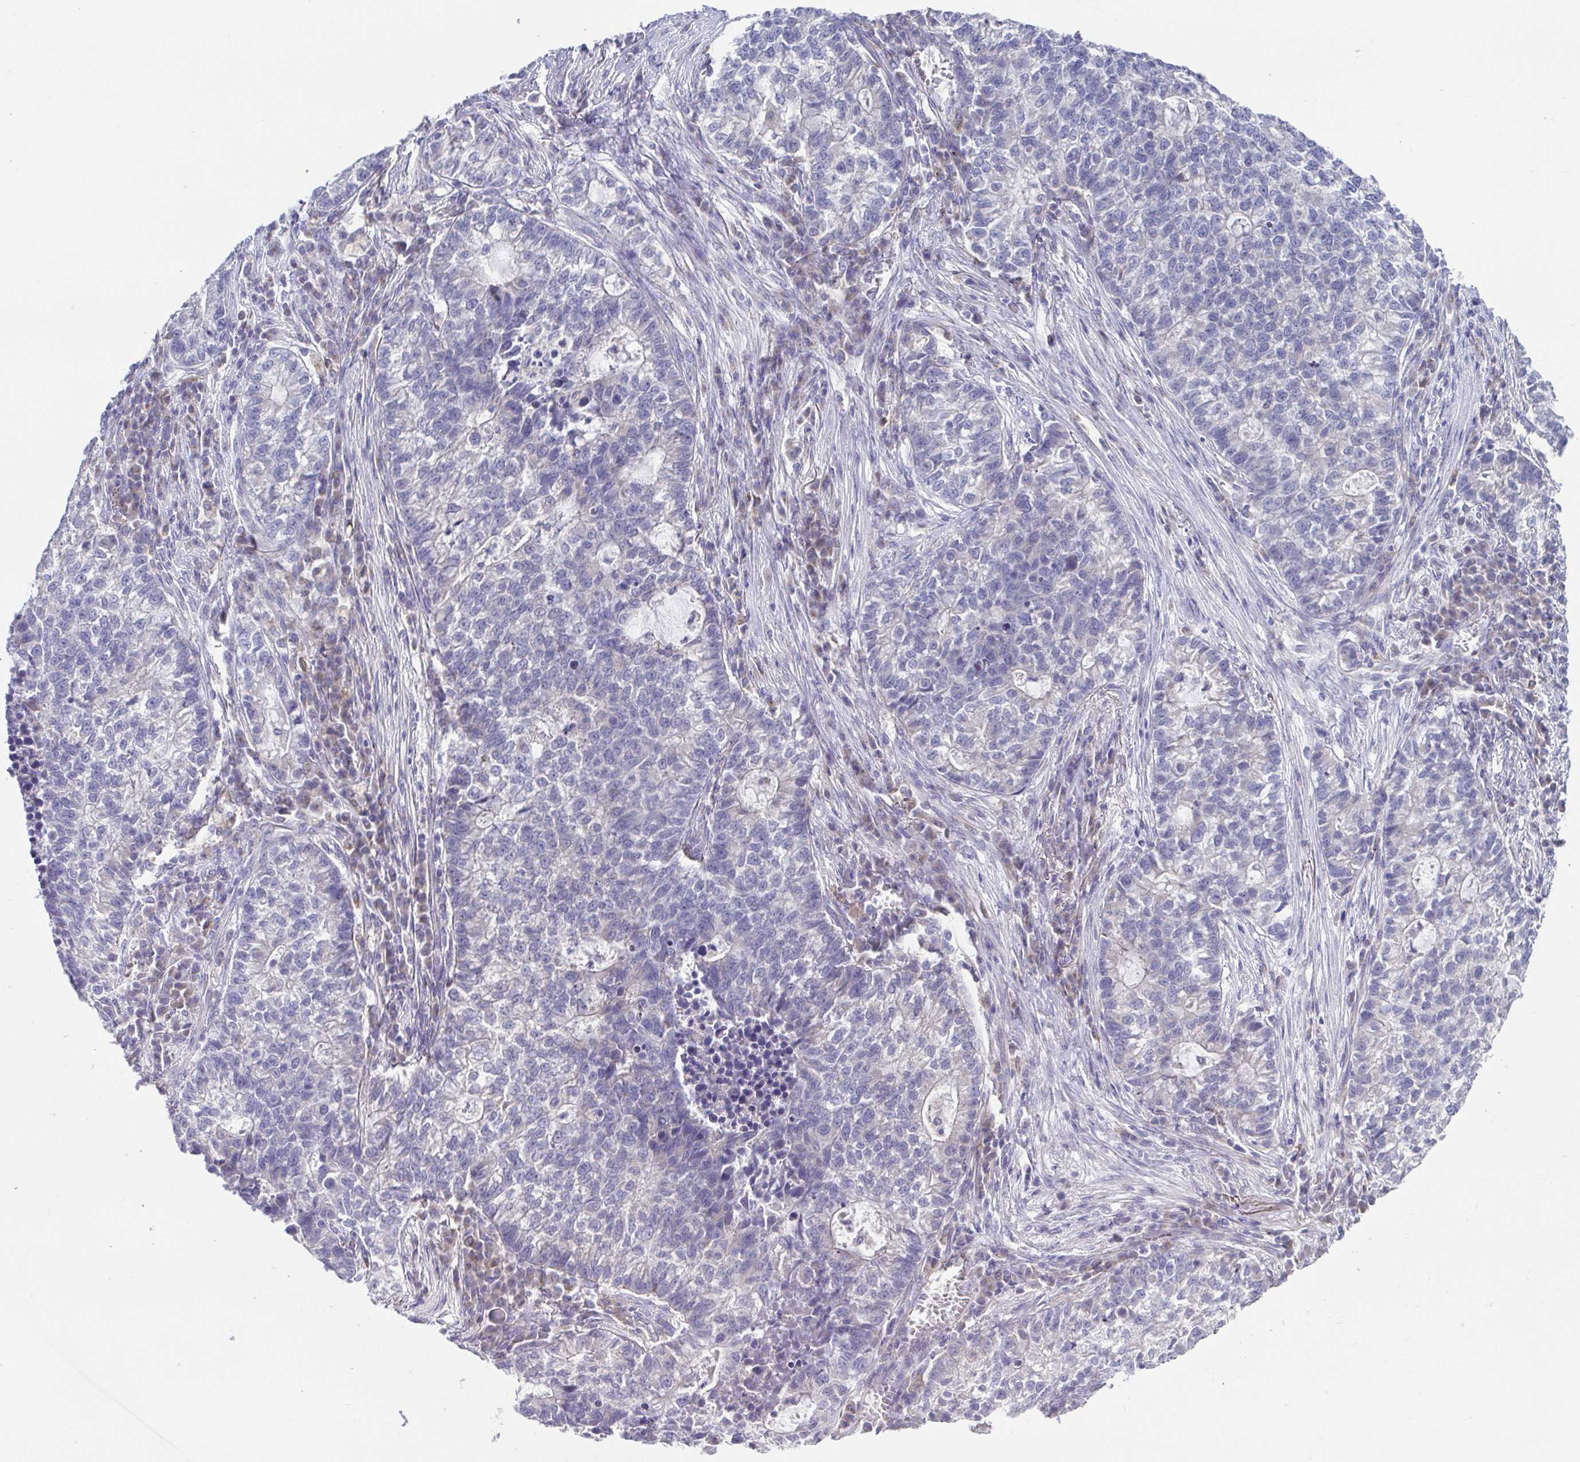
{"staining": {"intensity": "negative", "quantity": "none", "location": "none"}, "tissue": "lung cancer", "cell_type": "Tumor cells", "image_type": "cancer", "snomed": [{"axis": "morphology", "description": "Adenocarcinoma, NOS"}, {"axis": "topography", "description": "Lung"}], "caption": "This histopathology image is of lung cancer (adenocarcinoma) stained with immunohistochemistry (IHC) to label a protein in brown with the nuclei are counter-stained blue. There is no expression in tumor cells.", "gene": "RDH11", "patient": {"sex": "male", "age": 57}}